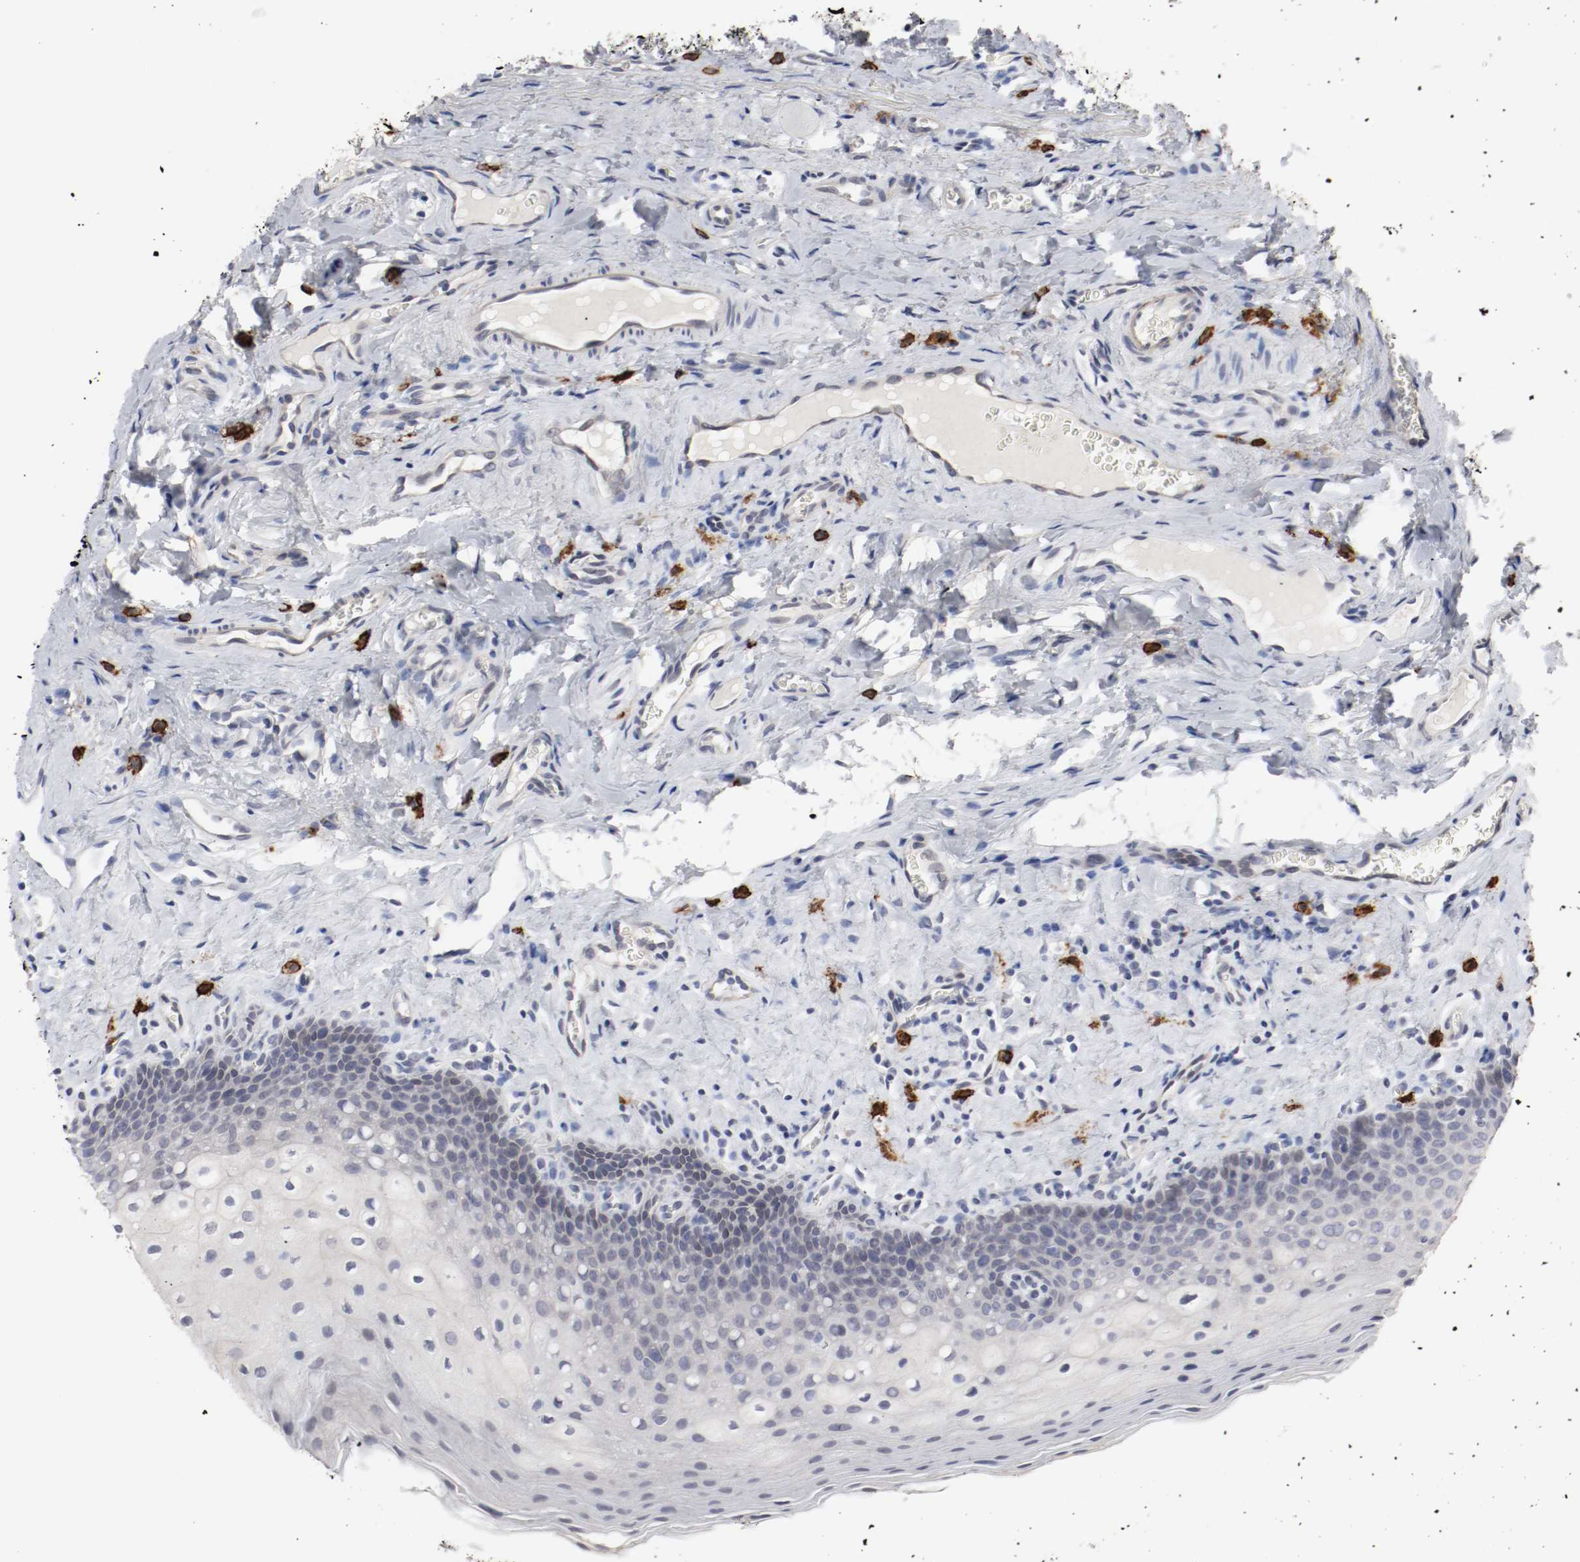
{"staining": {"intensity": "moderate", "quantity": "<25%", "location": "cytoplasmic/membranous"}, "tissue": "oral mucosa", "cell_type": "Squamous epithelial cells", "image_type": "normal", "snomed": [{"axis": "morphology", "description": "Normal tissue, NOS"}, {"axis": "topography", "description": "Oral tissue"}], "caption": "Protein staining of benign oral mucosa shows moderate cytoplasmic/membranous expression in about <25% of squamous epithelial cells. Ihc stains the protein of interest in brown and the nuclei are stained blue.", "gene": "KIT", "patient": {"sex": "male", "age": 20}}